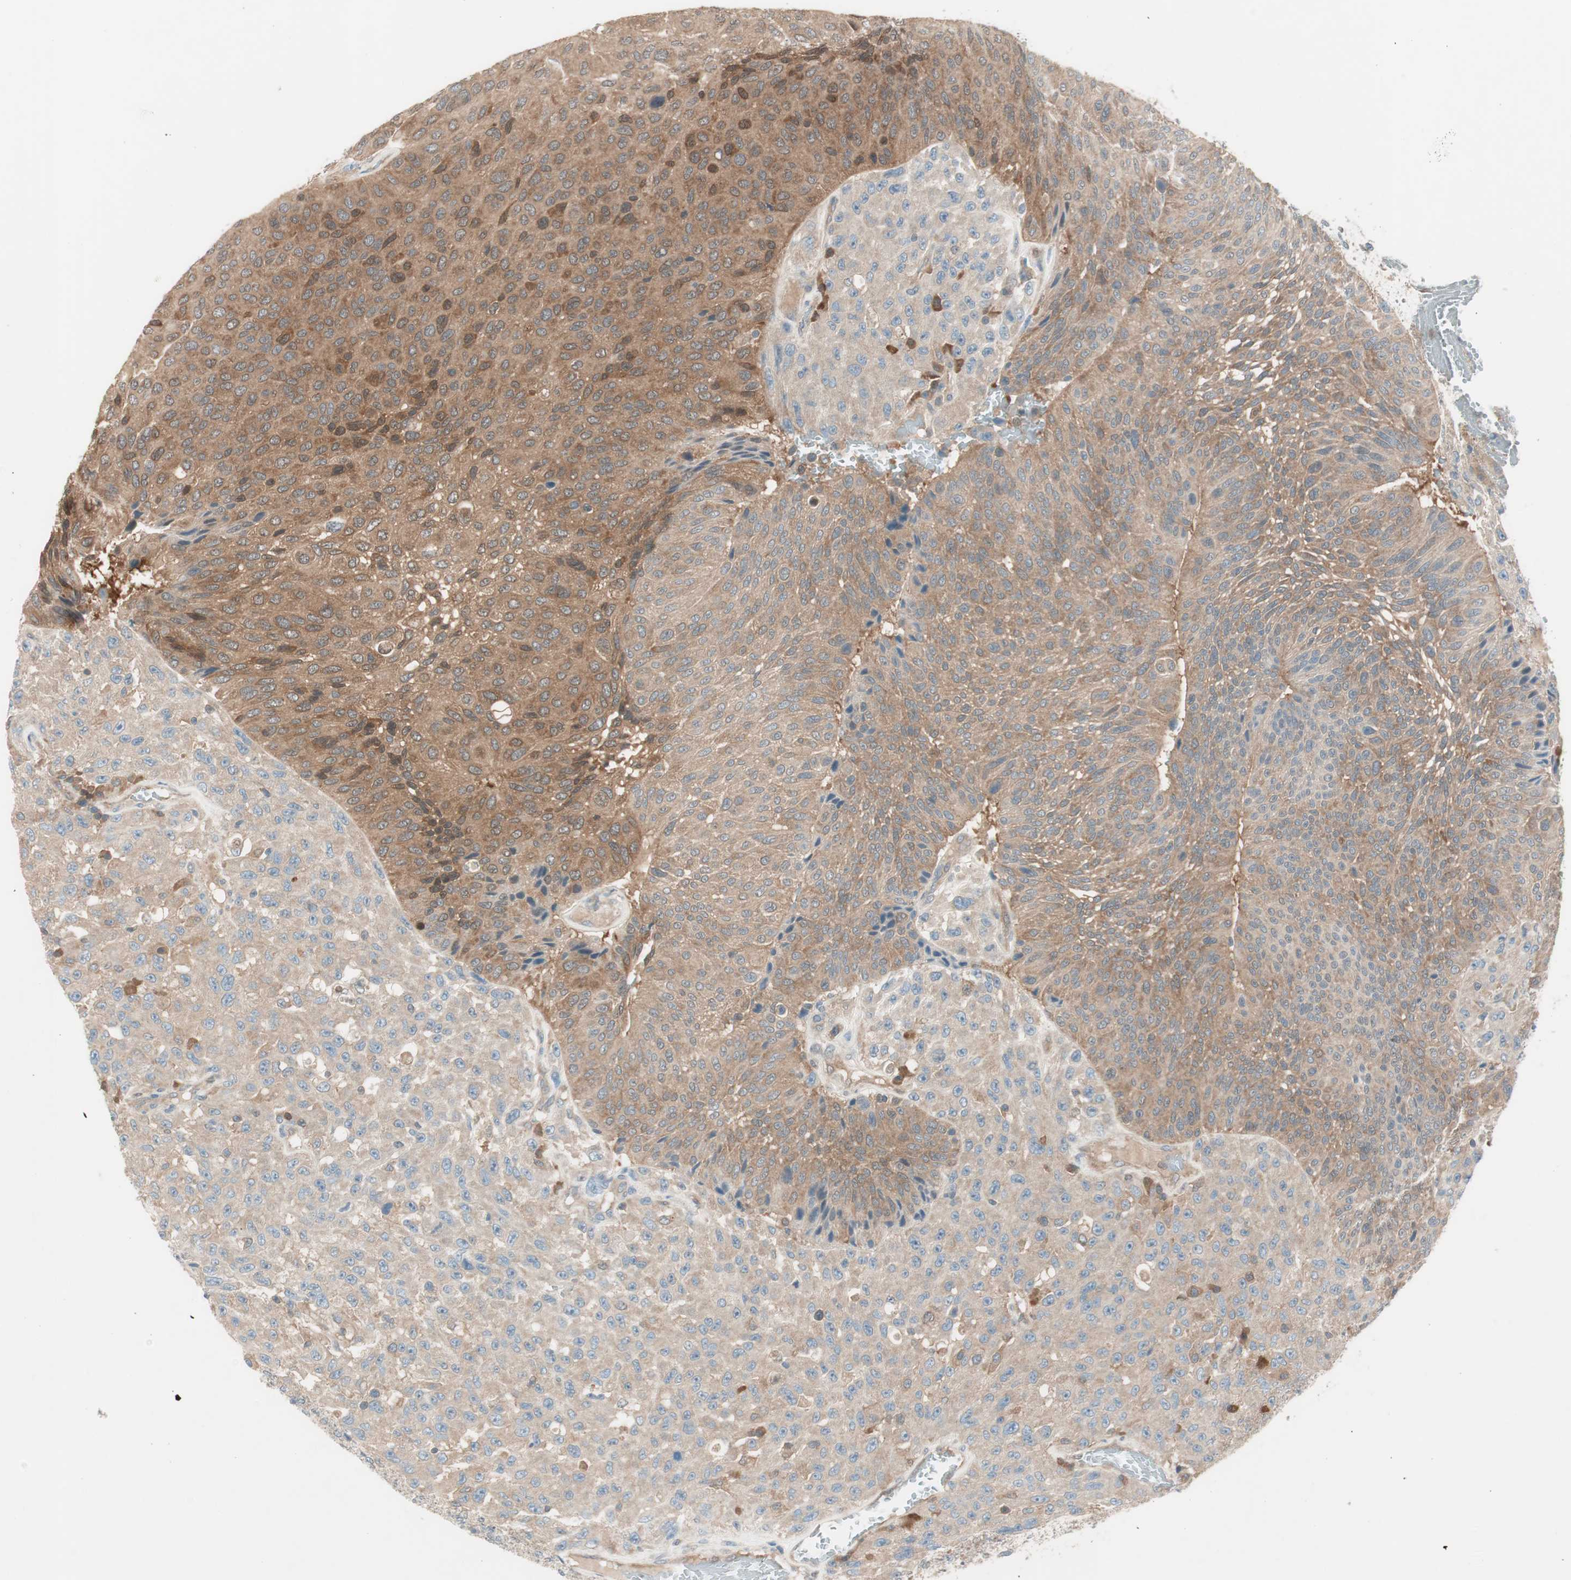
{"staining": {"intensity": "moderate", "quantity": ">75%", "location": "cytoplasmic/membranous,nuclear"}, "tissue": "urothelial cancer", "cell_type": "Tumor cells", "image_type": "cancer", "snomed": [{"axis": "morphology", "description": "Urothelial carcinoma, High grade"}, {"axis": "topography", "description": "Urinary bladder"}], "caption": "About >75% of tumor cells in human urothelial cancer demonstrate moderate cytoplasmic/membranous and nuclear protein positivity as visualized by brown immunohistochemical staining.", "gene": "GALT", "patient": {"sex": "male", "age": 66}}